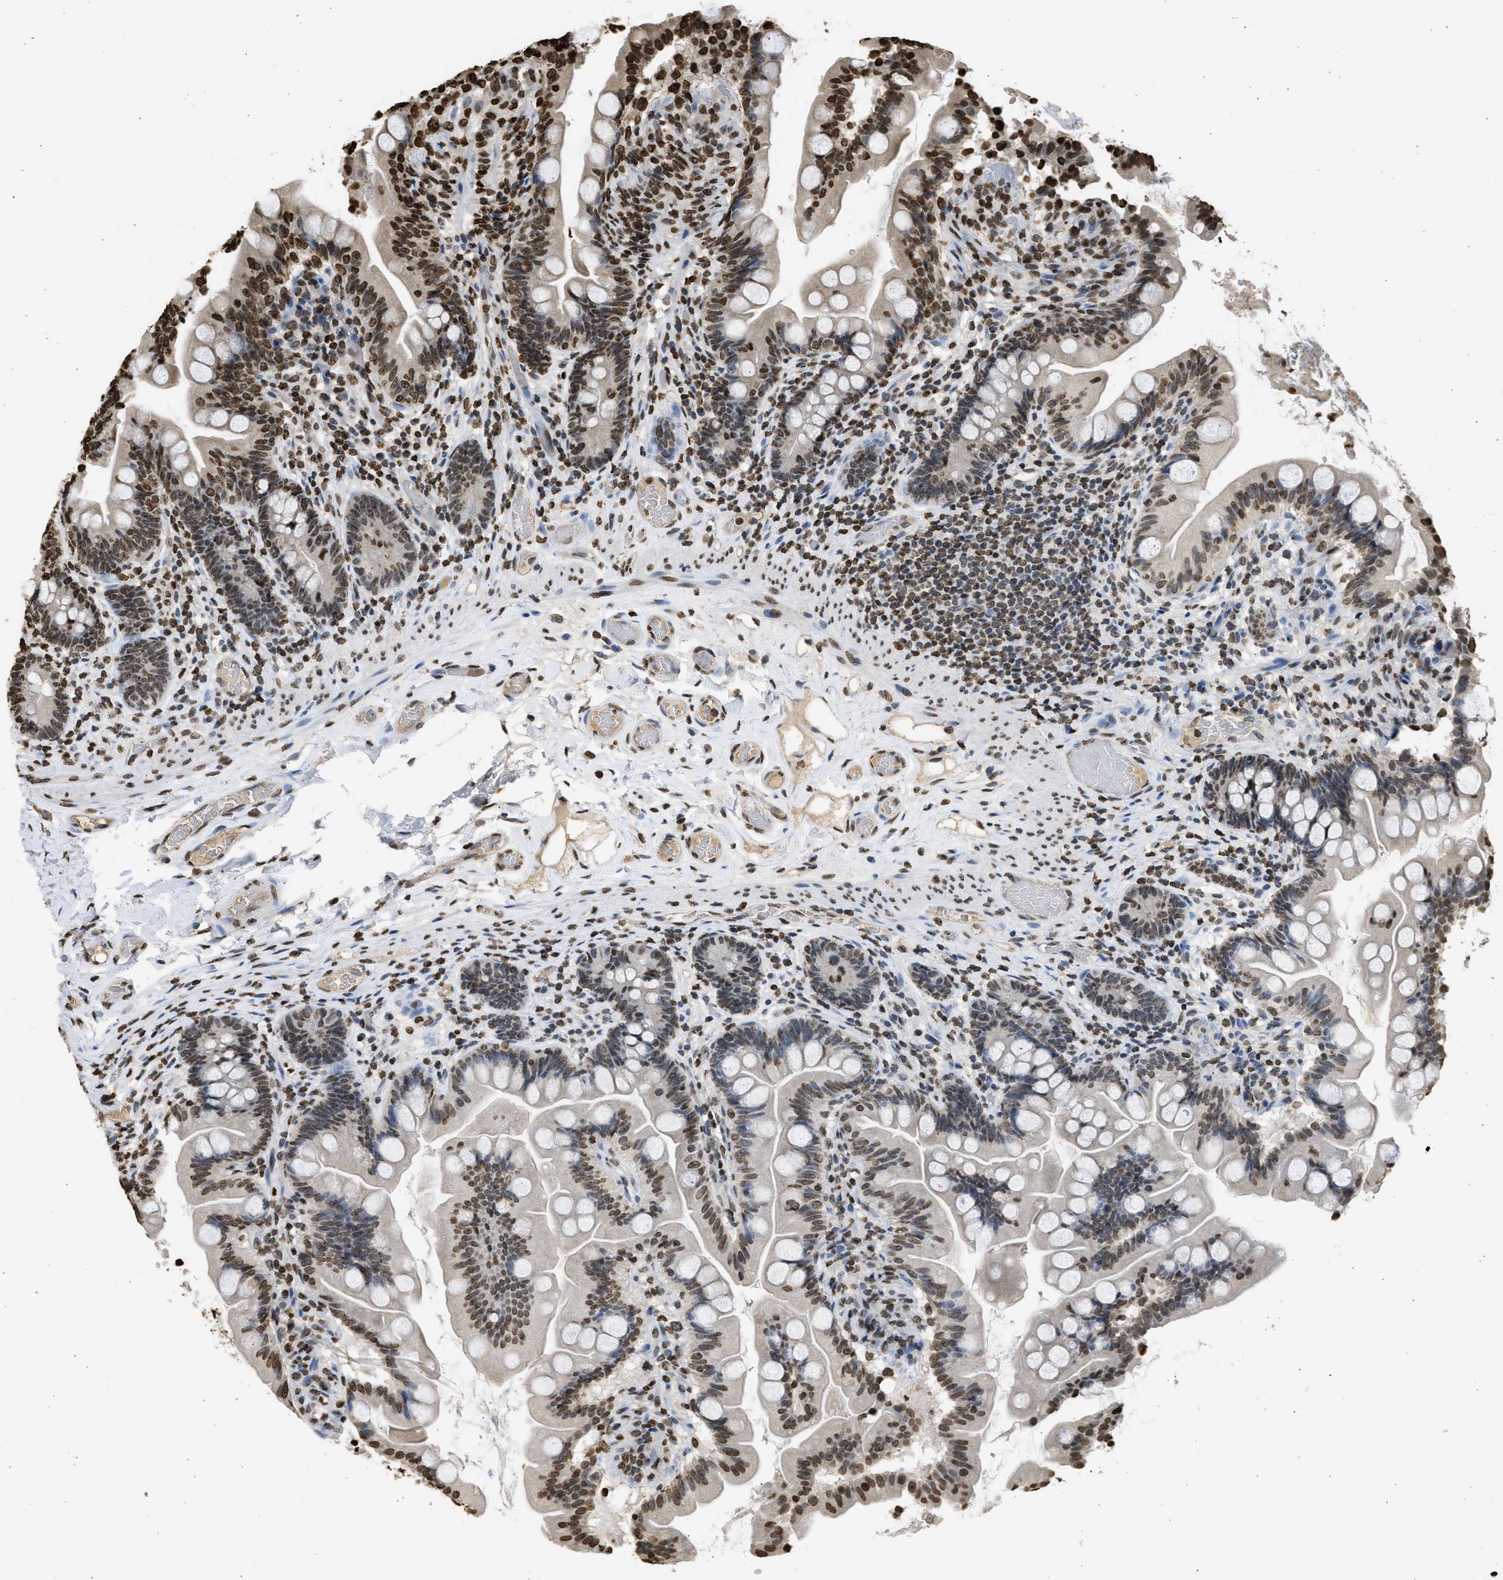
{"staining": {"intensity": "strong", "quantity": ">75%", "location": "nuclear"}, "tissue": "small intestine", "cell_type": "Glandular cells", "image_type": "normal", "snomed": [{"axis": "morphology", "description": "Normal tissue, NOS"}, {"axis": "topography", "description": "Small intestine"}], "caption": "An immunohistochemistry (IHC) micrograph of benign tissue is shown. Protein staining in brown labels strong nuclear positivity in small intestine within glandular cells.", "gene": "RRAGC", "patient": {"sex": "female", "age": 56}}